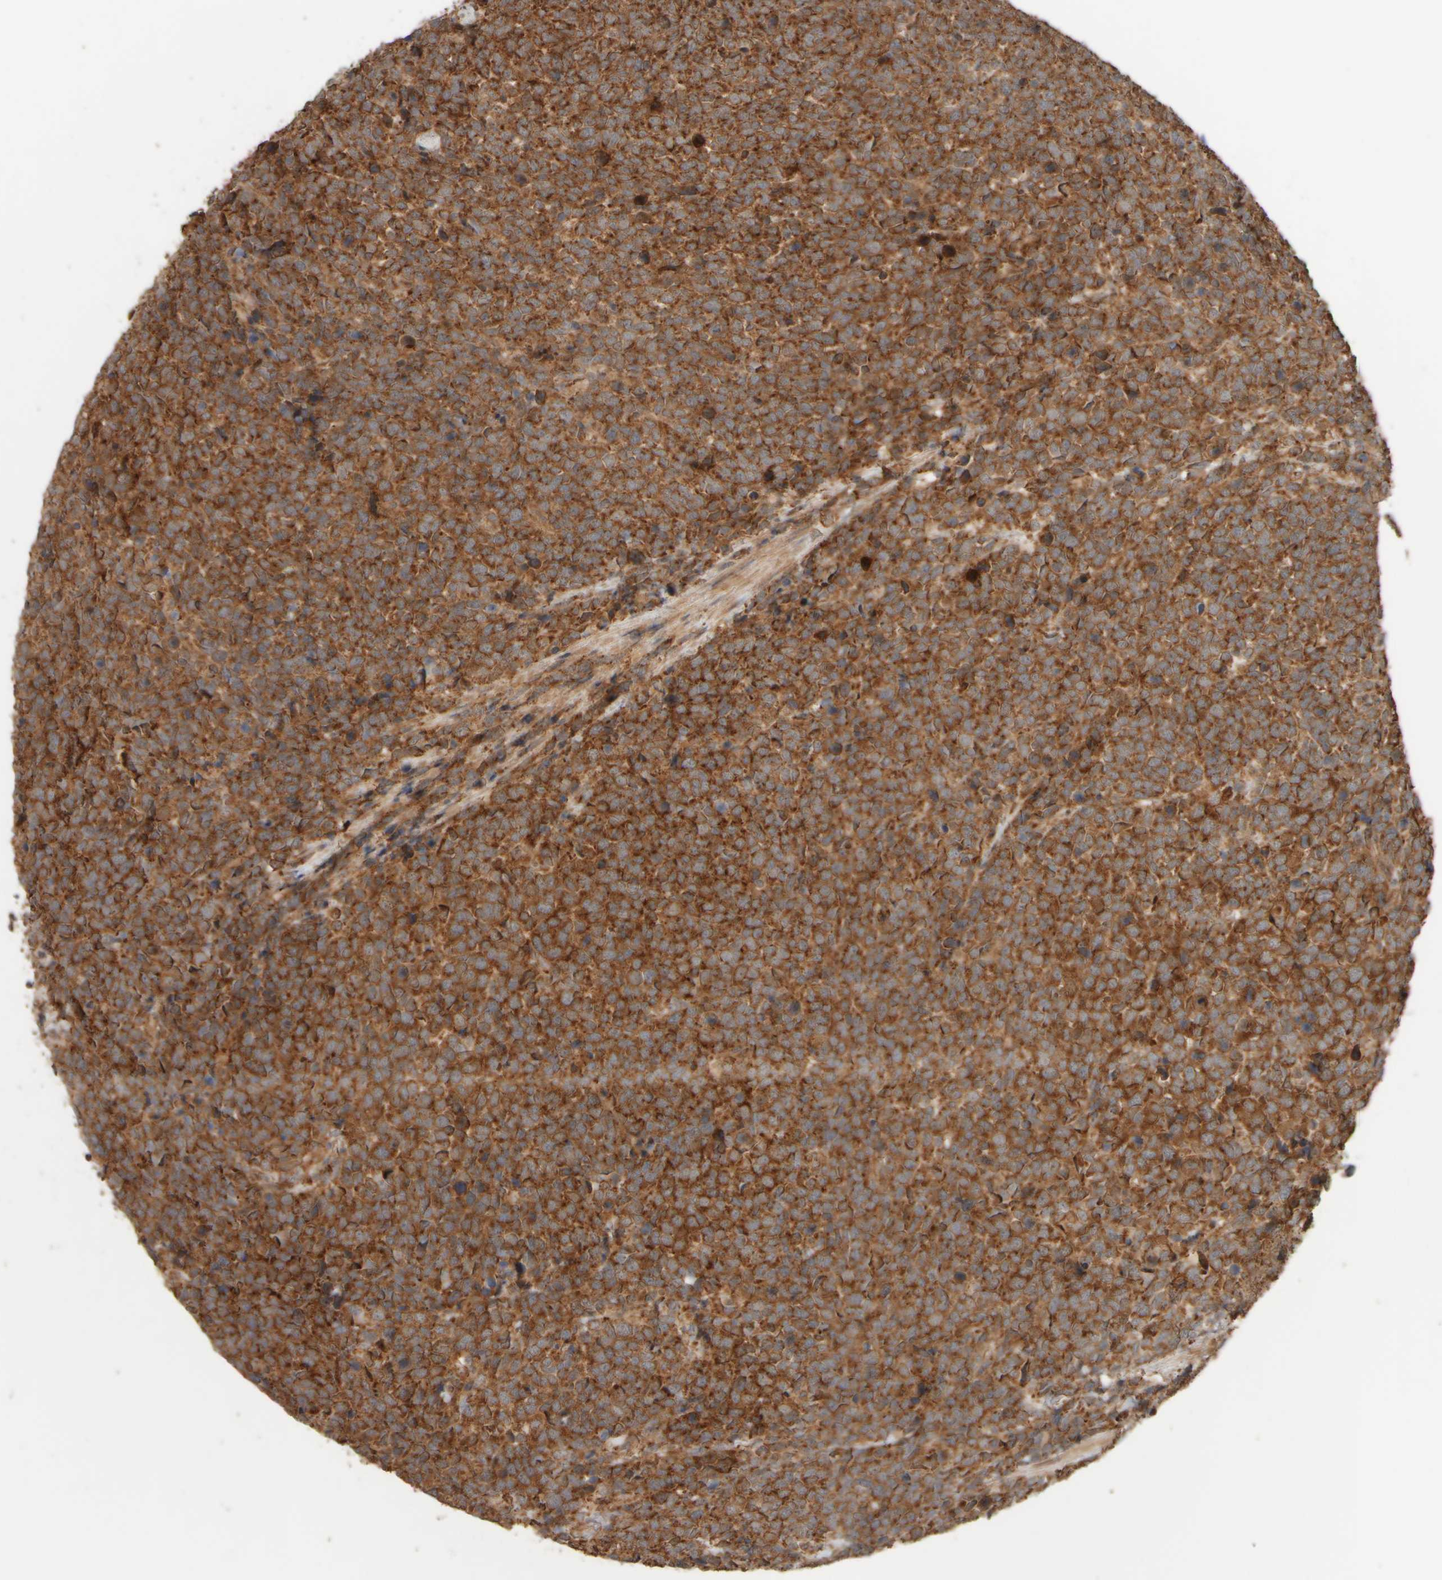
{"staining": {"intensity": "strong", "quantity": ">75%", "location": "cytoplasmic/membranous"}, "tissue": "urothelial cancer", "cell_type": "Tumor cells", "image_type": "cancer", "snomed": [{"axis": "morphology", "description": "Urothelial carcinoma, High grade"}, {"axis": "topography", "description": "Urinary bladder"}], "caption": "The micrograph demonstrates immunohistochemical staining of high-grade urothelial carcinoma. There is strong cytoplasmic/membranous positivity is identified in approximately >75% of tumor cells. The staining was performed using DAB (3,3'-diaminobenzidine), with brown indicating positive protein expression. Nuclei are stained blue with hematoxylin.", "gene": "EIF2B3", "patient": {"sex": "female", "age": 82}}